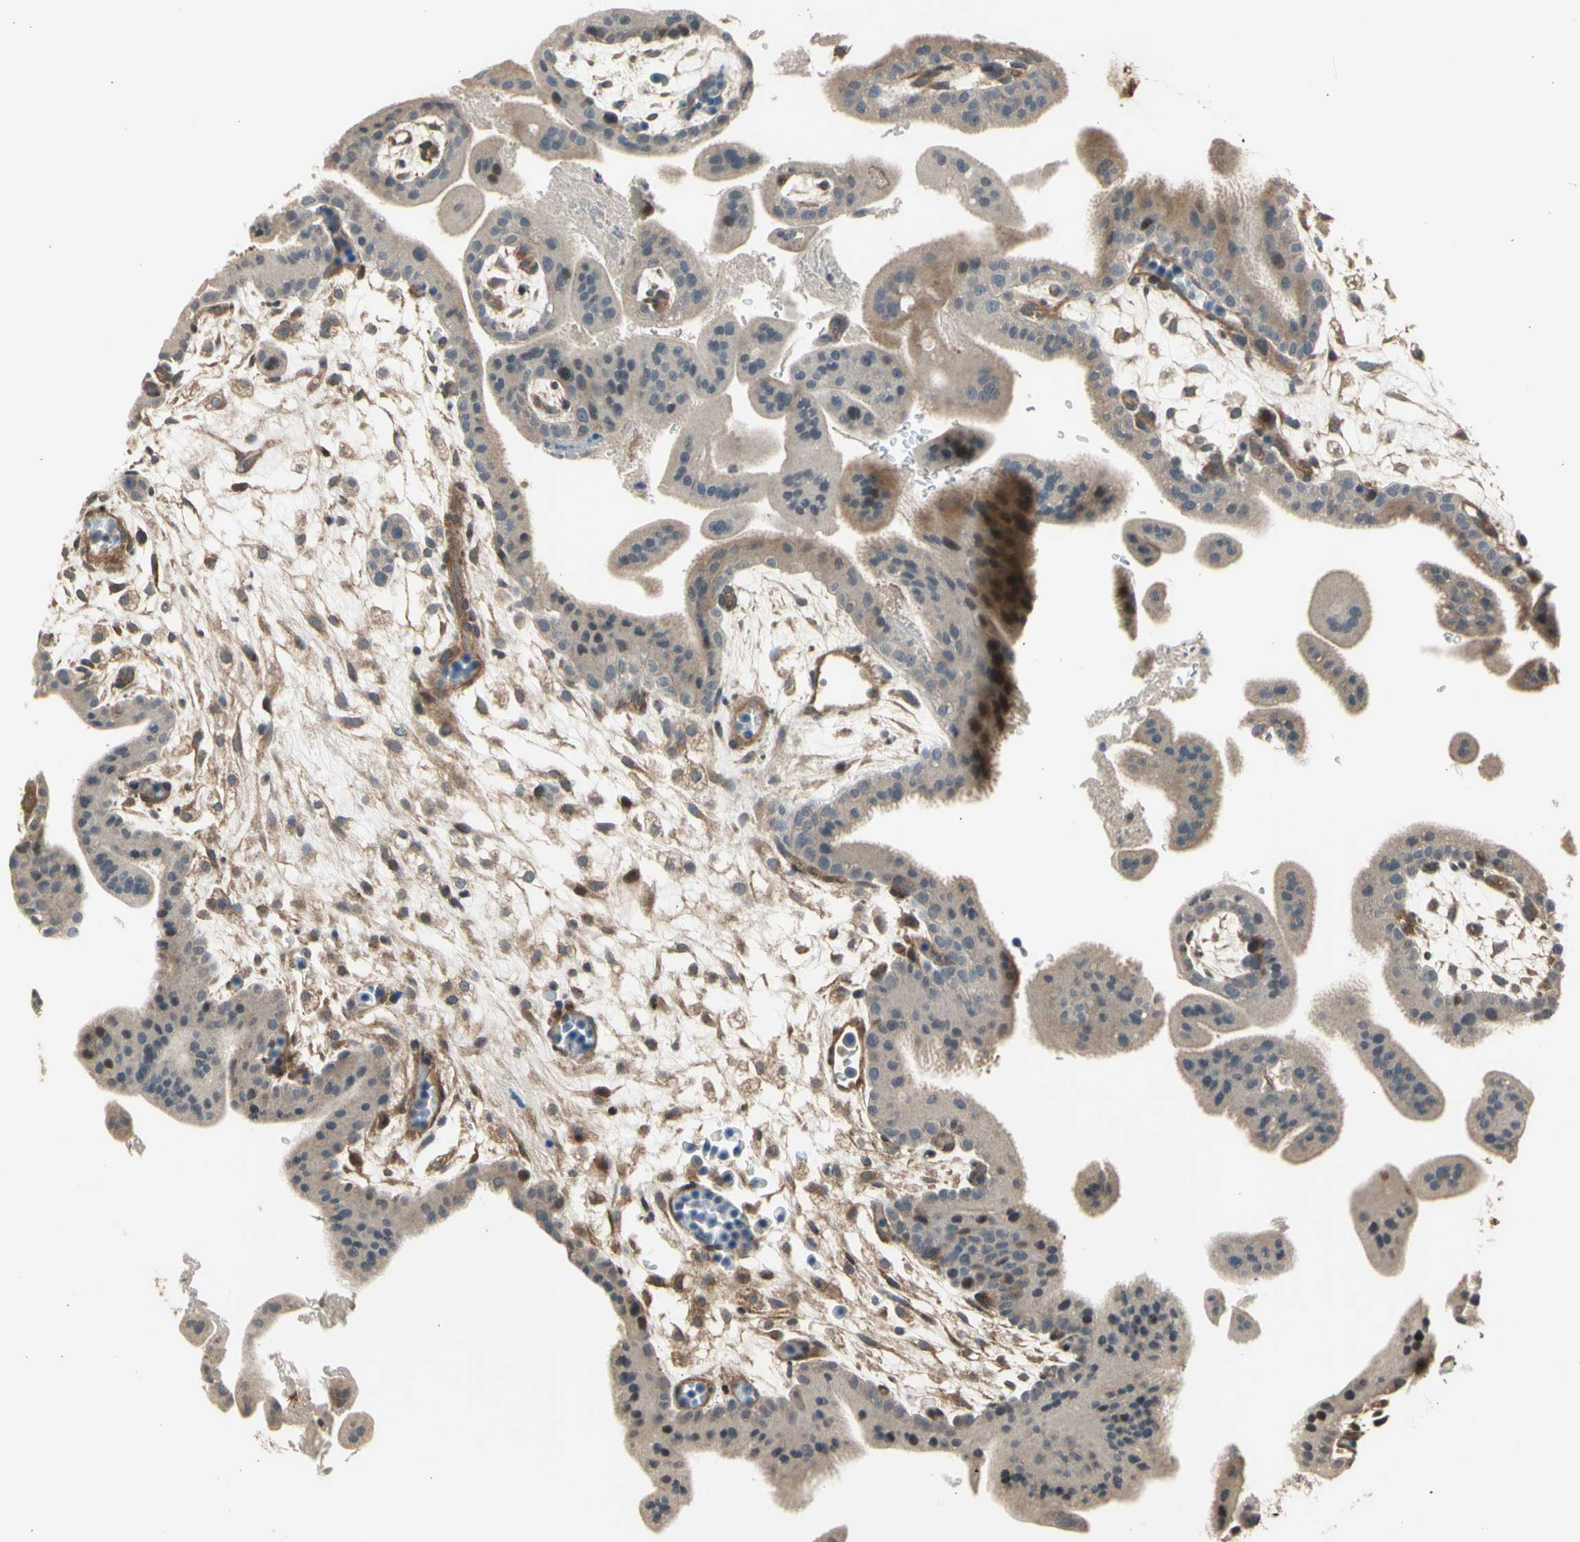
{"staining": {"intensity": "weak", "quantity": "25%-75%", "location": "cytoplasmic/membranous"}, "tissue": "placenta", "cell_type": "Decidual cells", "image_type": "normal", "snomed": [{"axis": "morphology", "description": "Normal tissue, NOS"}, {"axis": "topography", "description": "Placenta"}], "caption": "Immunohistochemical staining of unremarkable human placenta exhibits weak cytoplasmic/membranous protein staining in approximately 25%-75% of decidual cells.", "gene": "EFNB2", "patient": {"sex": "female", "age": 35}}